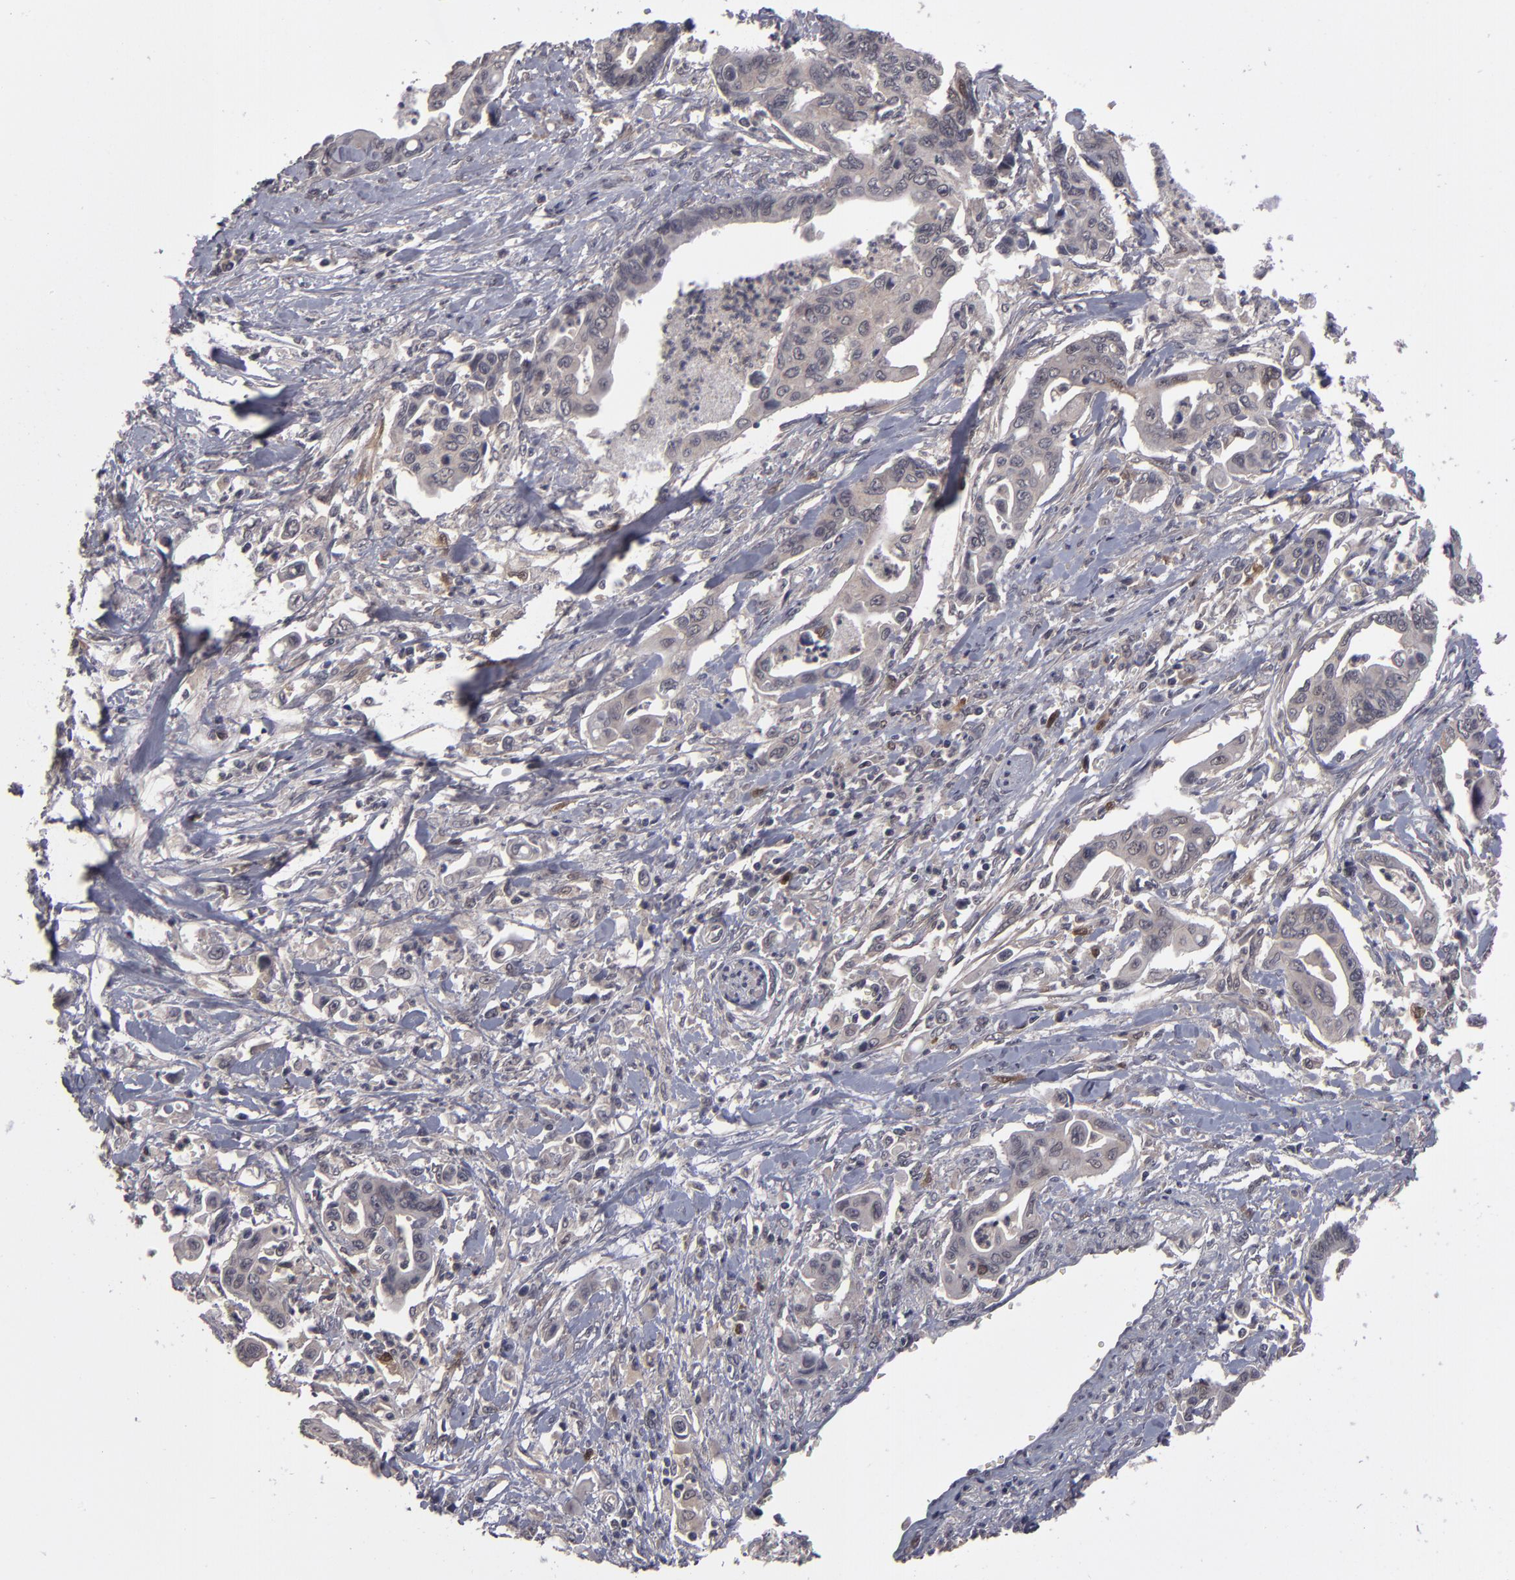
{"staining": {"intensity": "moderate", "quantity": ">75%", "location": "cytoplasmic/membranous"}, "tissue": "pancreatic cancer", "cell_type": "Tumor cells", "image_type": "cancer", "snomed": [{"axis": "morphology", "description": "Adenocarcinoma, NOS"}, {"axis": "topography", "description": "Pancreas"}], "caption": "A brown stain shows moderate cytoplasmic/membranous staining of a protein in pancreatic adenocarcinoma tumor cells. The protein is stained brown, and the nuclei are stained in blue (DAB IHC with brightfield microscopy, high magnification).", "gene": "TYMS", "patient": {"sex": "female", "age": 70}}